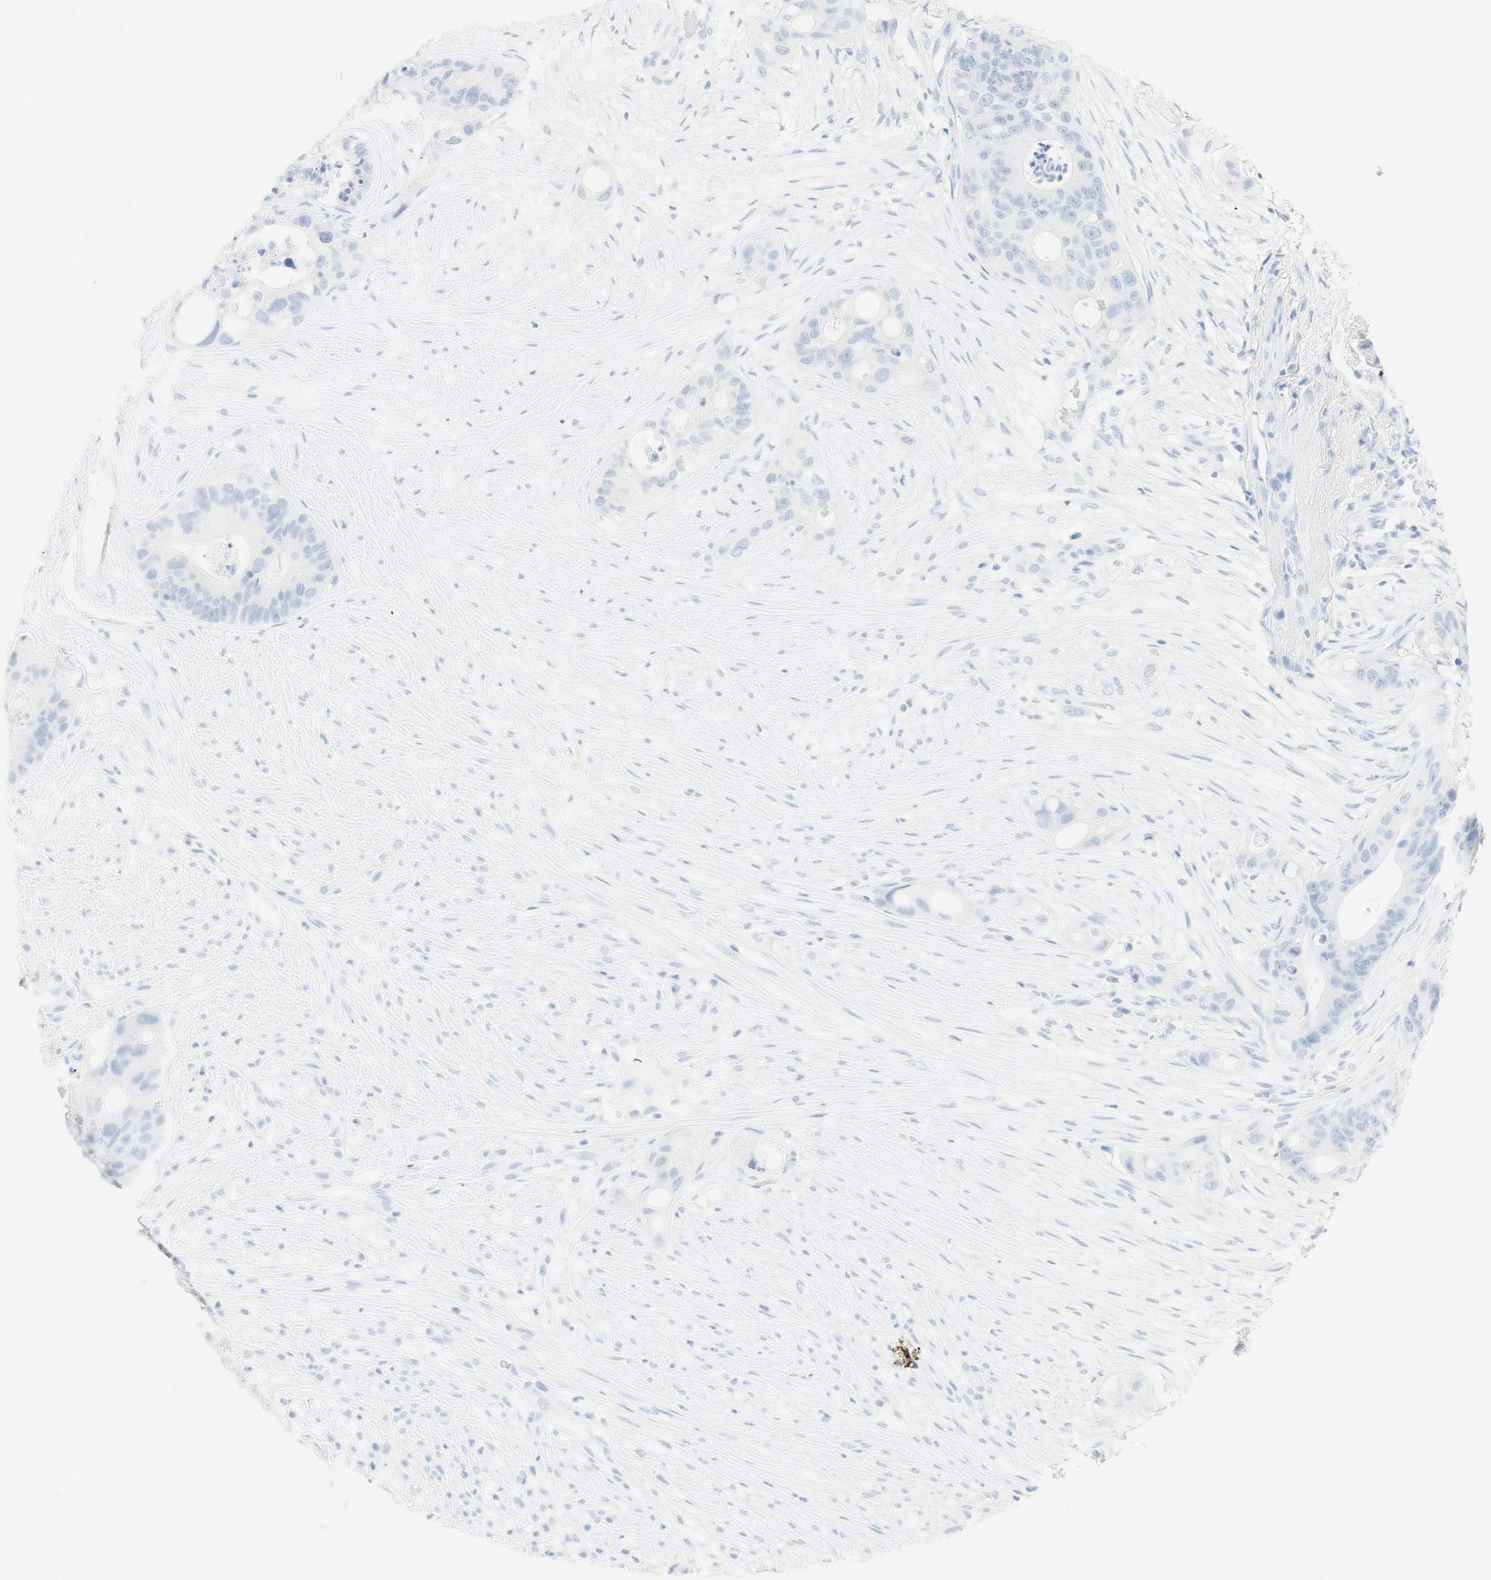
{"staining": {"intensity": "negative", "quantity": "none", "location": "none"}, "tissue": "colorectal cancer", "cell_type": "Tumor cells", "image_type": "cancer", "snomed": [{"axis": "morphology", "description": "Adenocarcinoma, NOS"}, {"axis": "topography", "description": "Colon"}], "caption": "Colorectal adenocarcinoma was stained to show a protein in brown. There is no significant positivity in tumor cells. (Immunohistochemistry (ihc), brightfield microscopy, high magnification).", "gene": "NAPSA", "patient": {"sex": "female", "age": 57}}